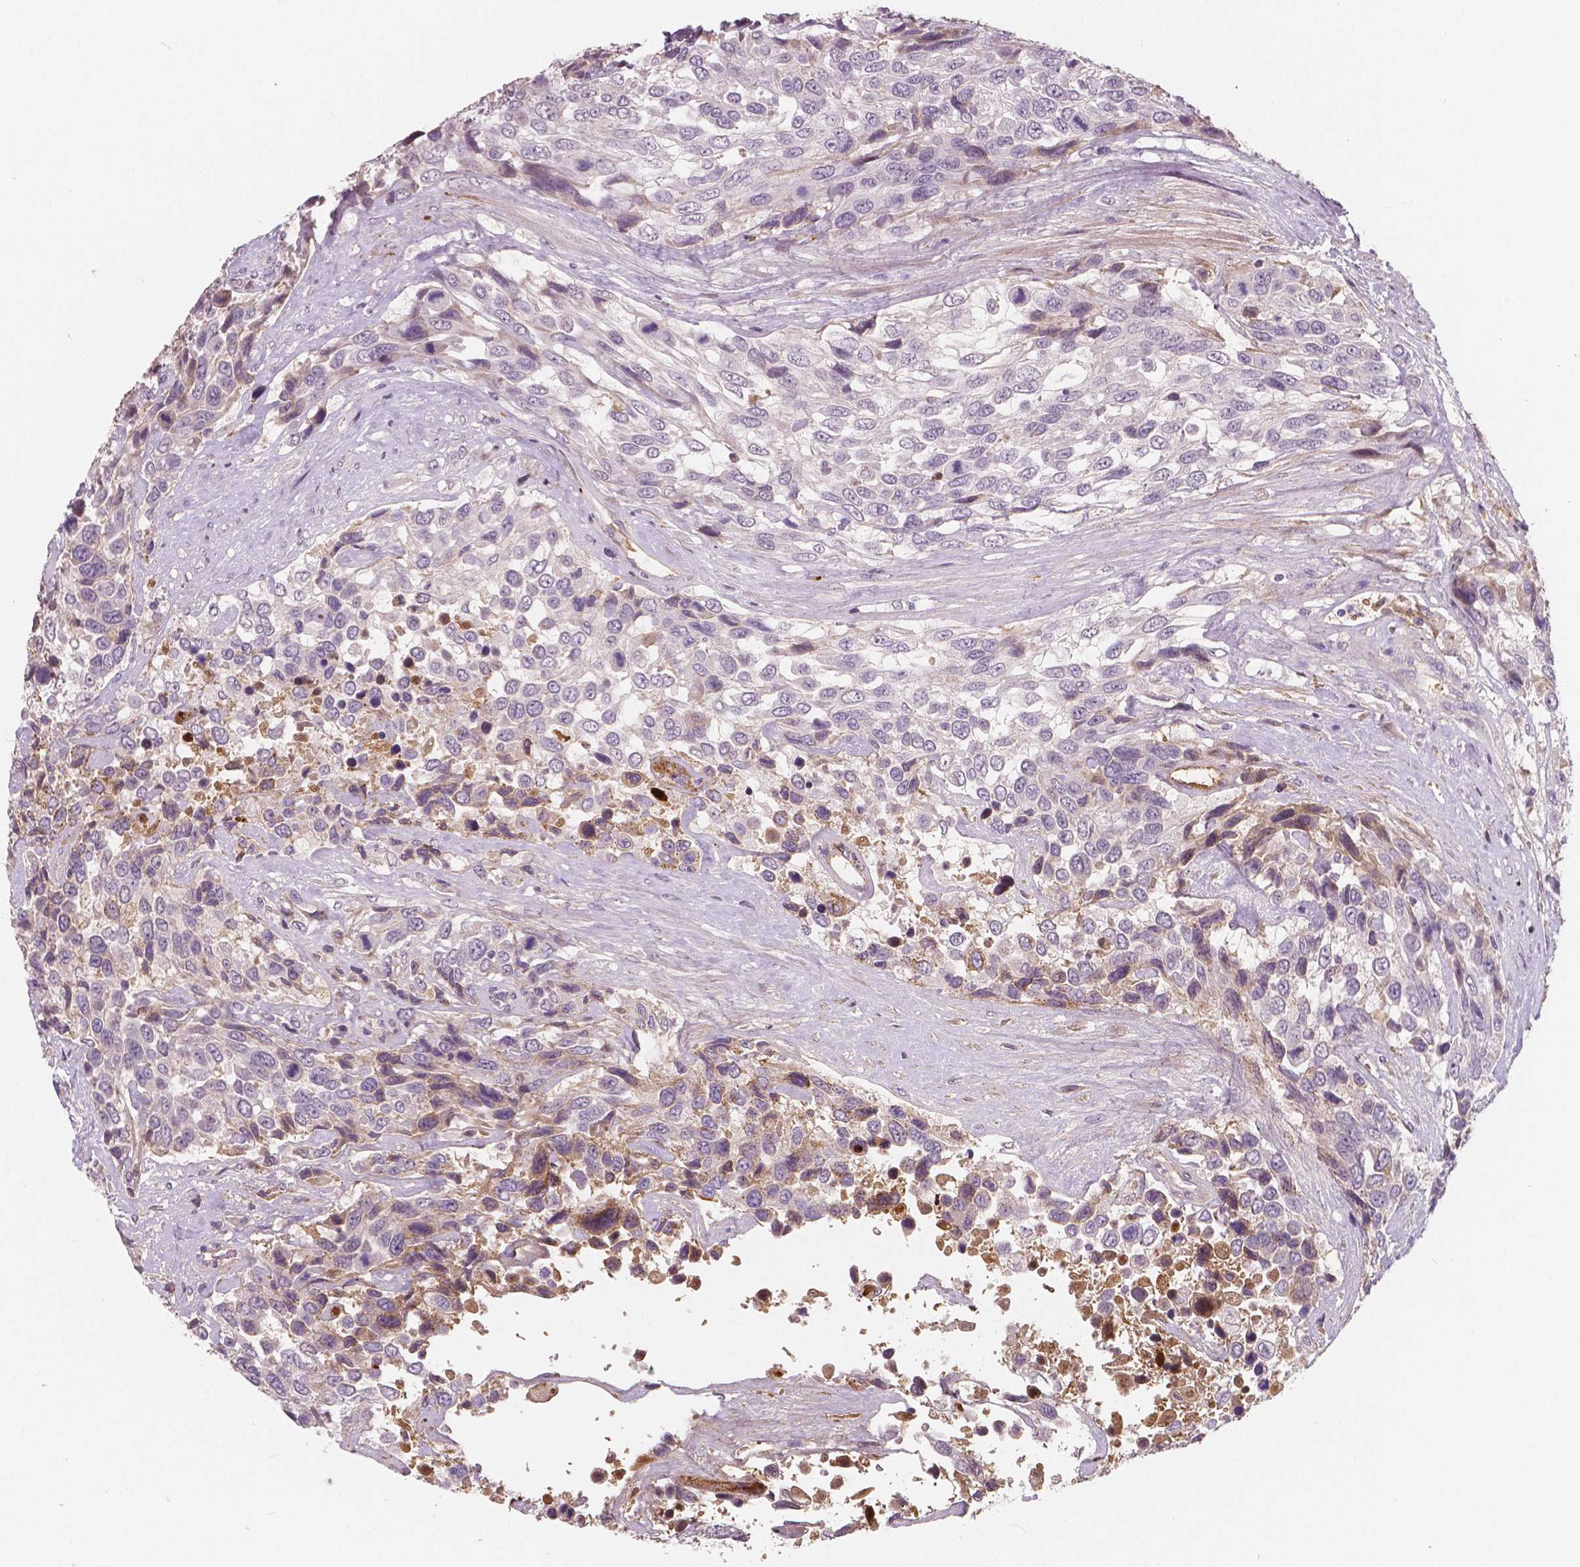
{"staining": {"intensity": "negative", "quantity": "none", "location": "none"}, "tissue": "urothelial cancer", "cell_type": "Tumor cells", "image_type": "cancer", "snomed": [{"axis": "morphology", "description": "Urothelial carcinoma, High grade"}, {"axis": "topography", "description": "Urinary bladder"}], "caption": "A micrograph of human urothelial cancer is negative for staining in tumor cells. (DAB IHC with hematoxylin counter stain).", "gene": "APOA4", "patient": {"sex": "female", "age": 70}}